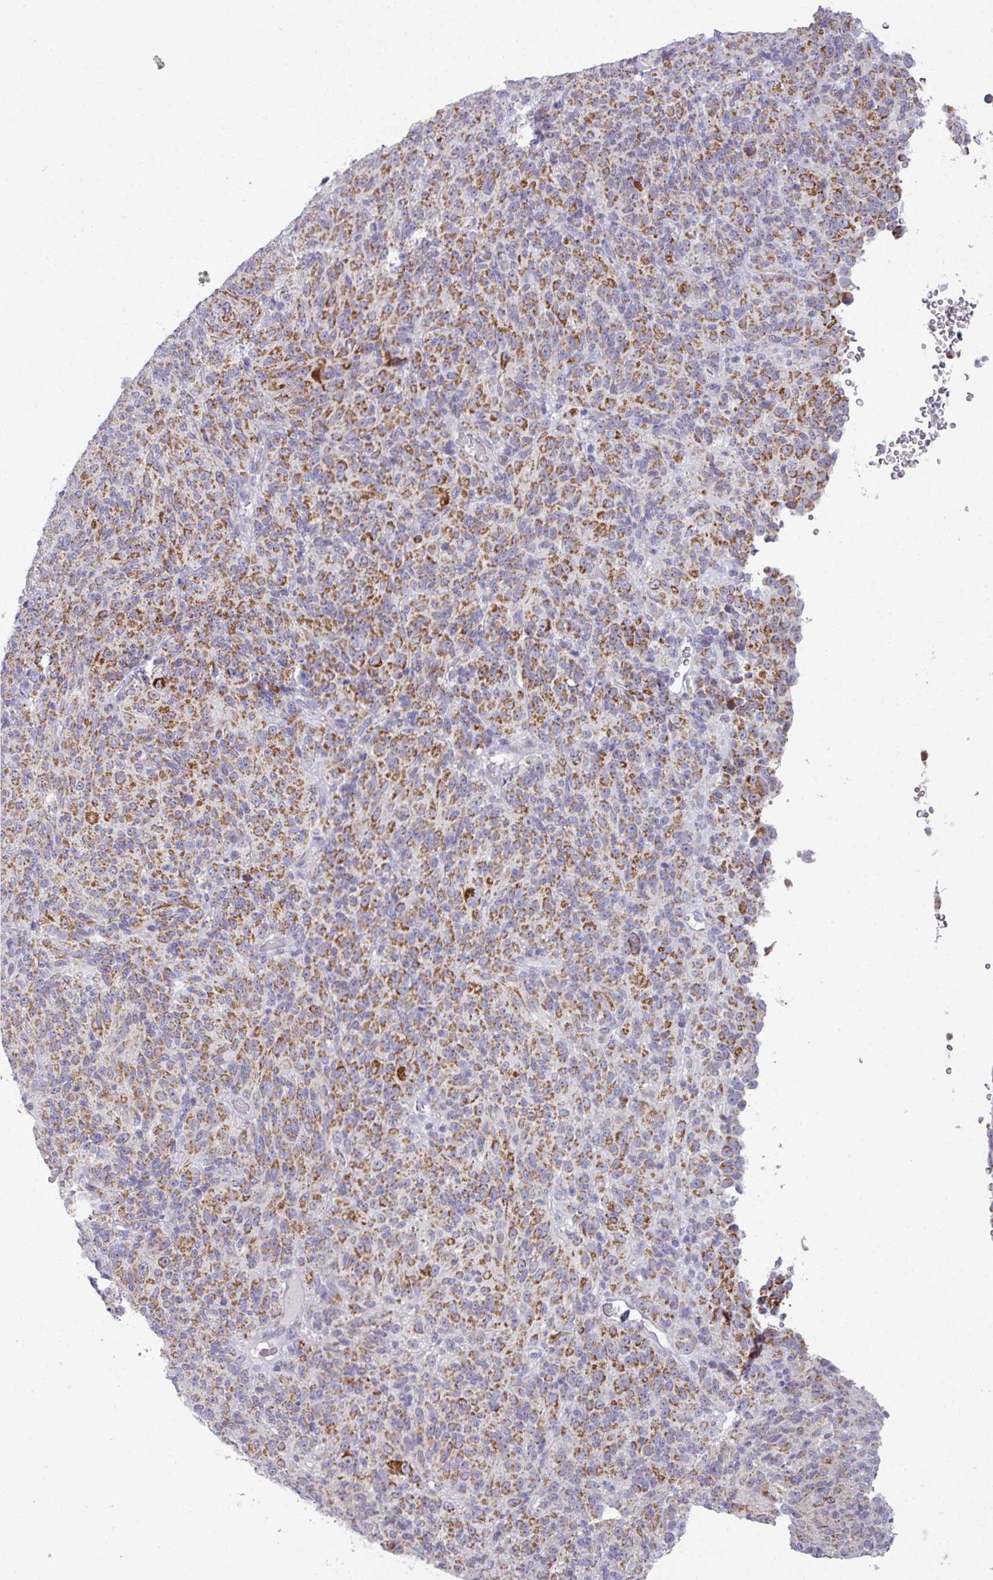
{"staining": {"intensity": "moderate", "quantity": ">75%", "location": "cytoplasmic/membranous"}, "tissue": "melanoma", "cell_type": "Tumor cells", "image_type": "cancer", "snomed": [{"axis": "morphology", "description": "Malignant melanoma, Metastatic site"}, {"axis": "topography", "description": "Brain"}], "caption": "The immunohistochemical stain labels moderate cytoplasmic/membranous expression in tumor cells of melanoma tissue.", "gene": "ZNF615", "patient": {"sex": "female", "age": 56}}